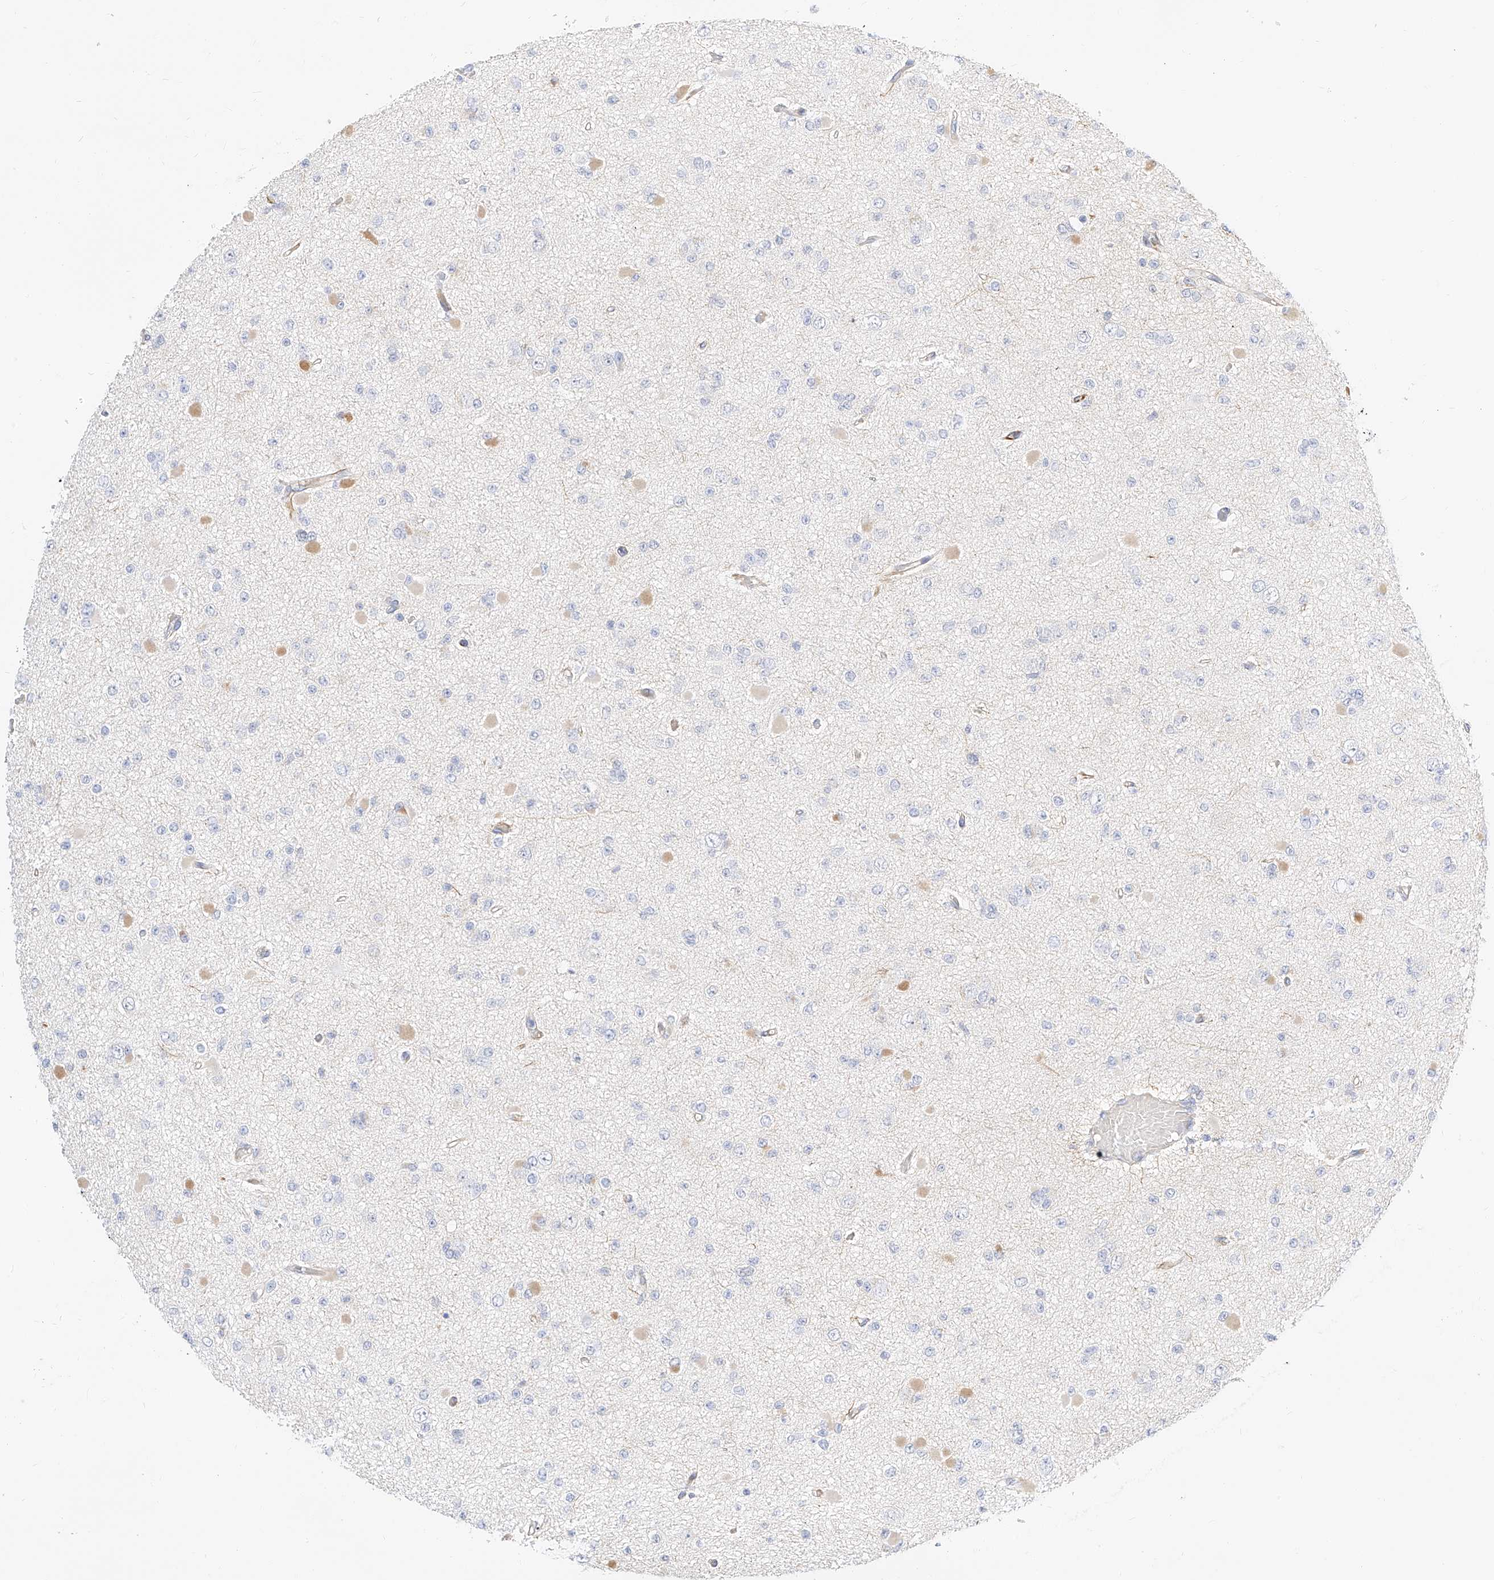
{"staining": {"intensity": "negative", "quantity": "none", "location": "none"}, "tissue": "glioma", "cell_type": "Tumor cells", "image_type": "cancer", "snomed": [{"axis": "morphology", "description": "Glioma, malignant, Low grade"}, {"axis": "topography", "description": "Brain"}], "caption": "Micrograph shows no protein staining in tumor cells of glioma tissue.", "gene": "CDCP2", "patient": {"sex": "female", "age": 22}}